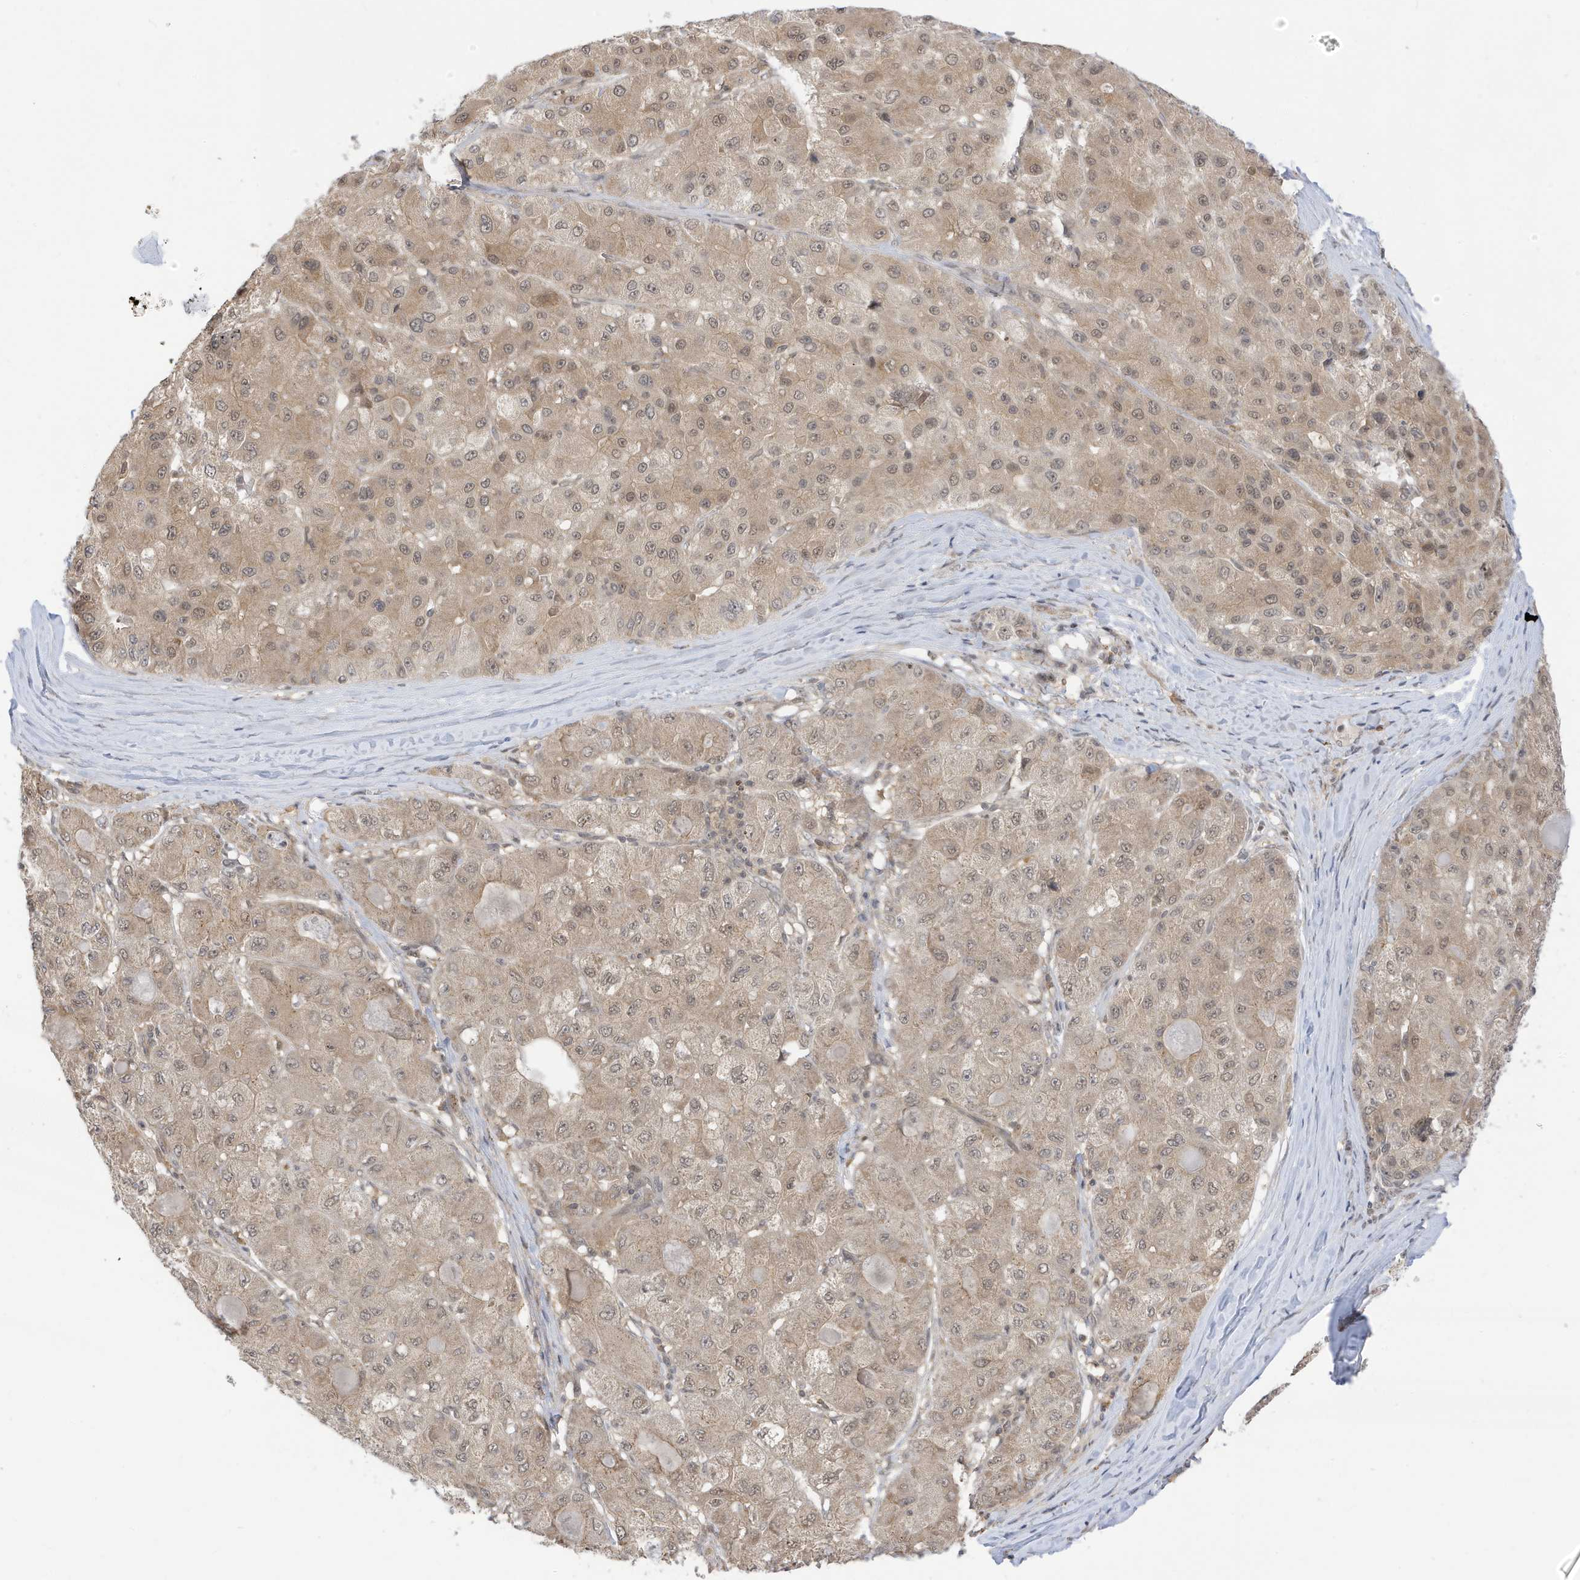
{"staining": {"intensity": "weak", "quantity": ">75%", "location": "cytoplasmic/membranous,nuclear"}, "tissue": "liver cancer", "cell_type": "Tumor cells", "image_type": "cancer", "snomed": [{"axis": "morphology", "description": "Carcinoma, Hepatocellular, NOS"}, {"axis": "topography", "description": "Liver"}], "caption": "An IHC photomicrograph of tumor tissue is shown. Protein staining in brown highlights weak cytoplasmic/membranous and nuclear positivity in liver cancer within tumor cells. (Stains: DAB (3,3'-diaminobenzidine) in brown, nuclei in blue, Microscopy: brightfield microscopy at high magnification).", "gene": "TAB3", "patient": {"sex": "male", "age": 80}}